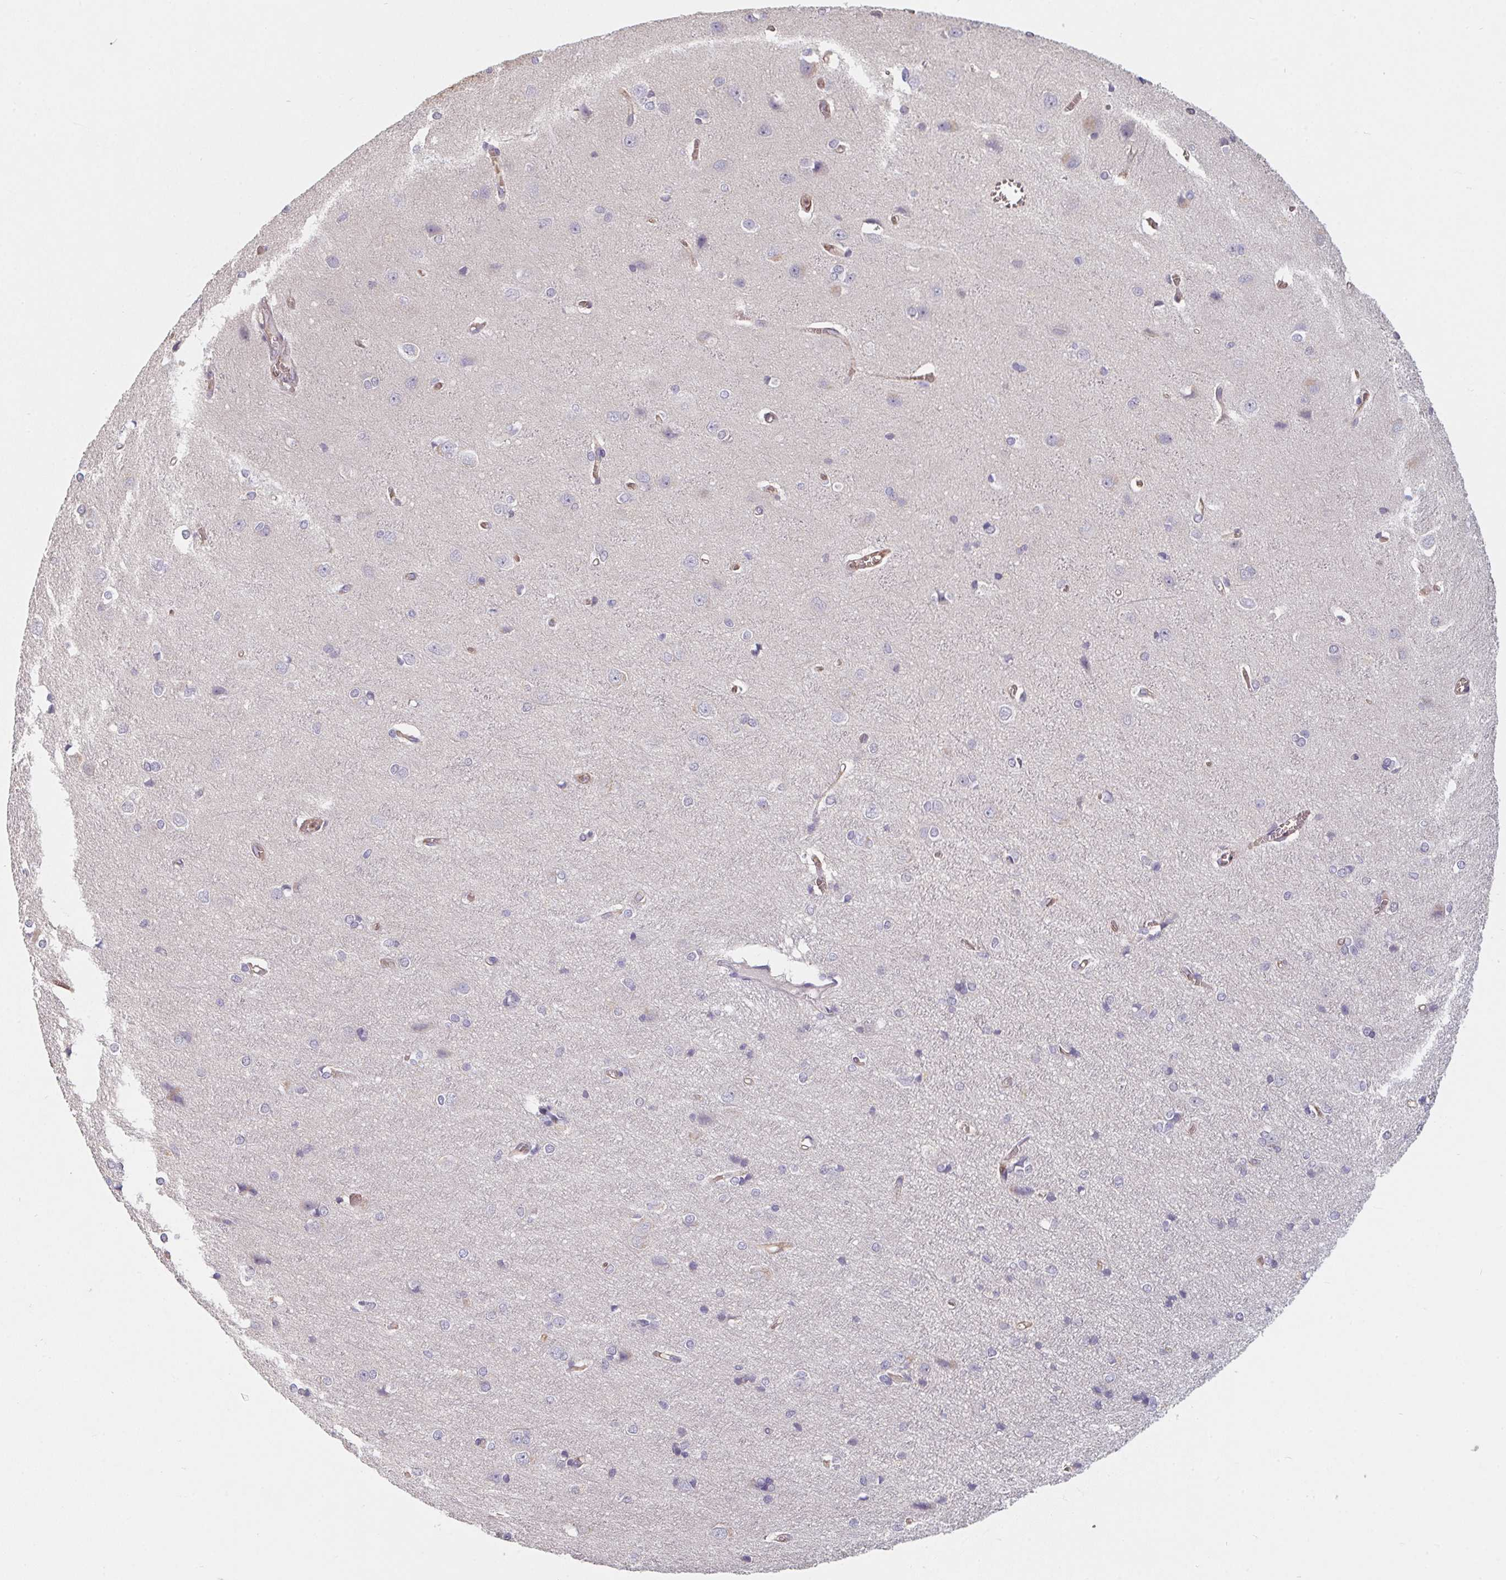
{"staining": {"intensity": "moderate", "quantity": ">75%", "location": "cytoplasmic/membranous"}, "tissue": "cerebral cortex", "cell_type": "Endothelial cells", "image_type": "normal", "snomed": [{"axis": "morphology", "description": "Normal tissue, NOS"}, {"axis": "topography", "description": "Cerebral cortex"}], "caption": "Immunohistochemistry (IHC) (DAB (3,3'-diaminobenzidine)) staining of benign human cerebral cortex shows moderate cytoplasmic/membranous protein positivity in approximately >75% of endothelial cells.", "gene": "TBKBP1", "patient": {"sex": "male", "age": 37}}